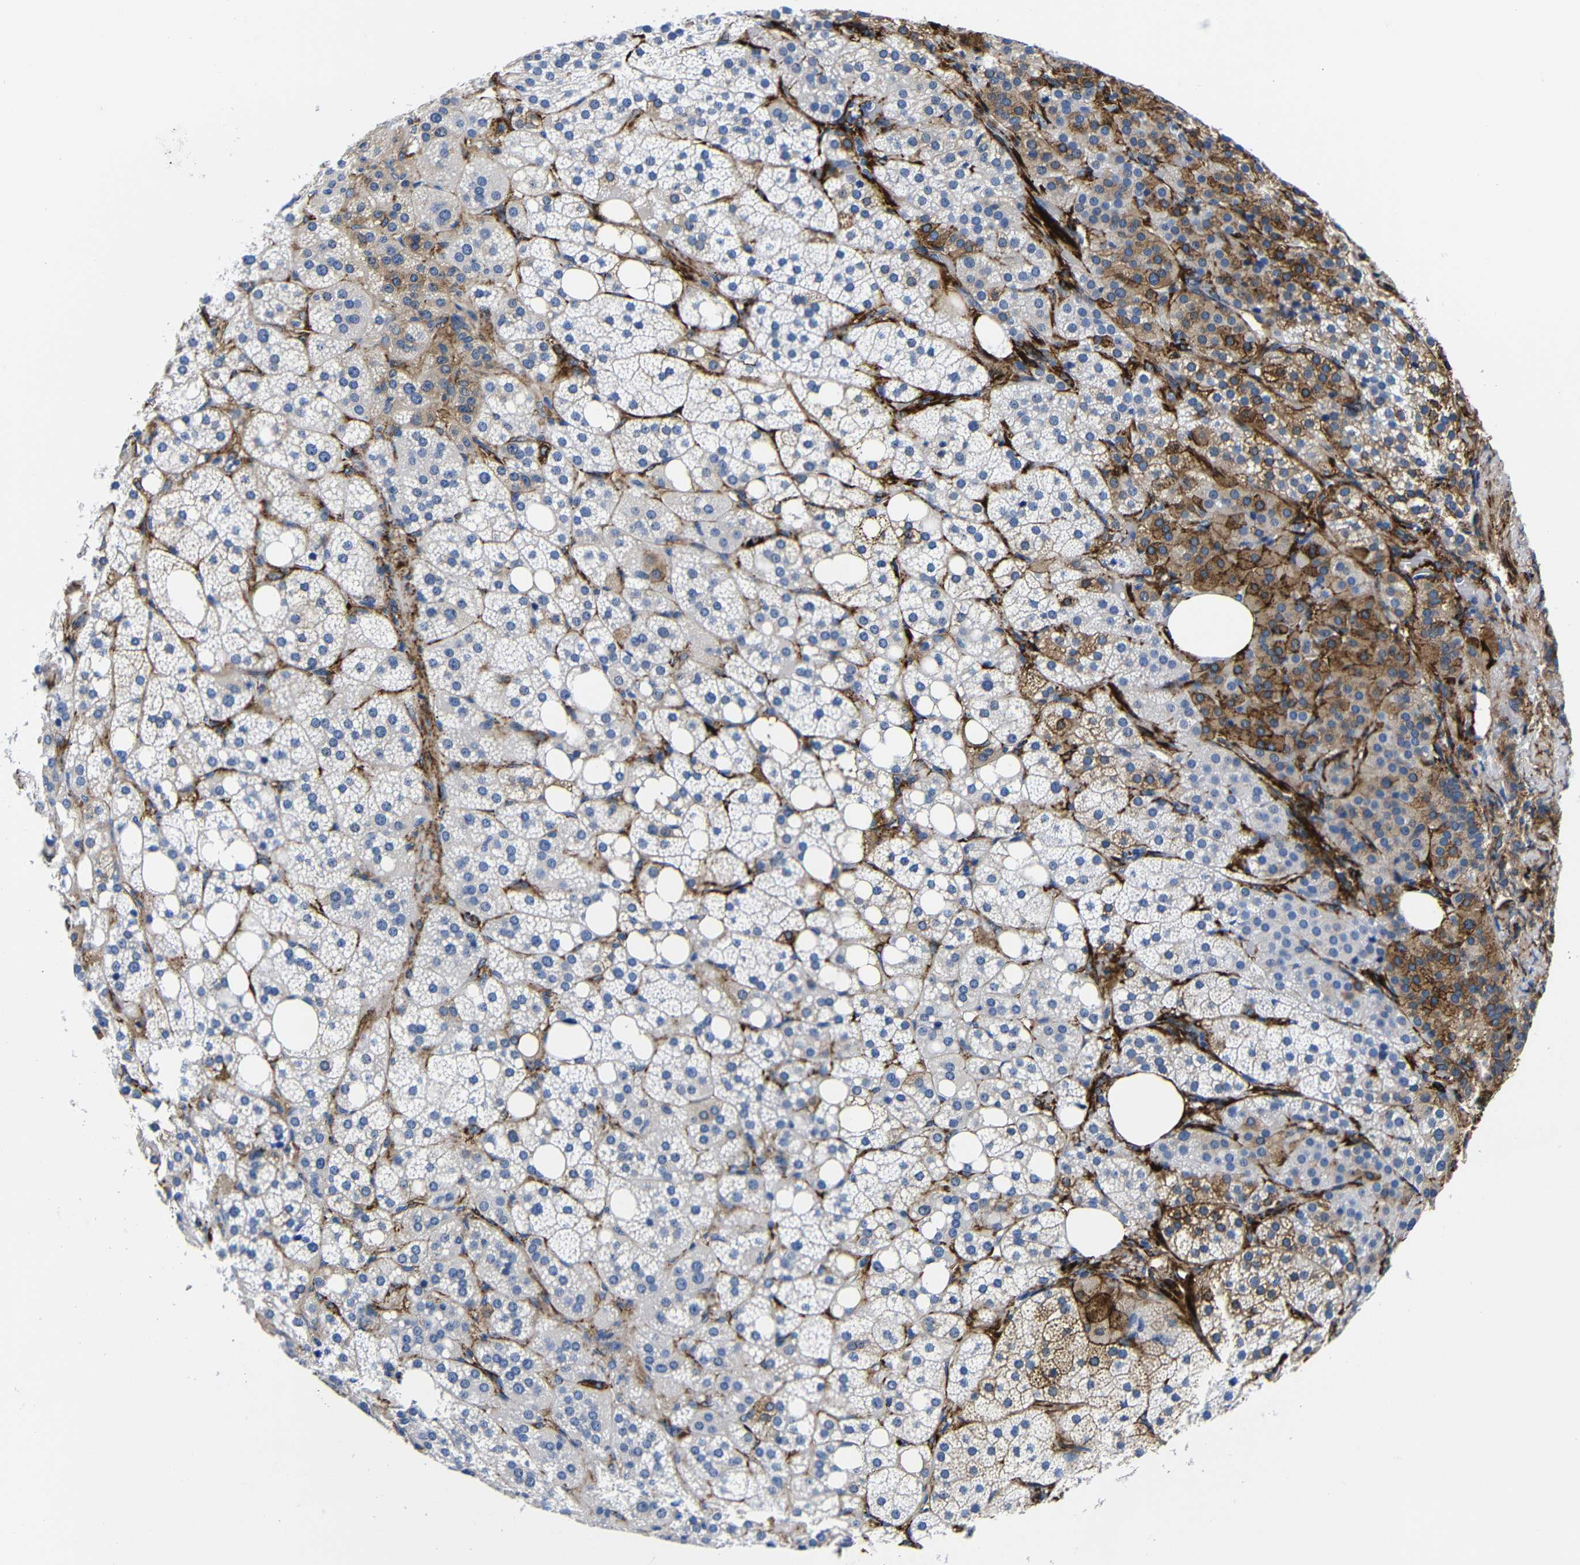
{"staining": {"intensity": "moderate", "quantity": "<25%", "location": "cytoplasmic/membranous"}, "tissue": "adrenal gland", "cell_type": "Glandular cells", "image_type": "normal", "snomed": [{"axis": "morphology", "description": "Normal tissue, NOS"}, {"axis": "topography", "description": "Adrenal gland"}], "caption": "About <25% of glandular cells in normal human adrenal gland reveal moderate cytoplasmic/membranous protein positivity as visualized by brown immunohistochemical staining.", "gene": "LRIG1", "patient": {"sex": "female", "age": 59}}